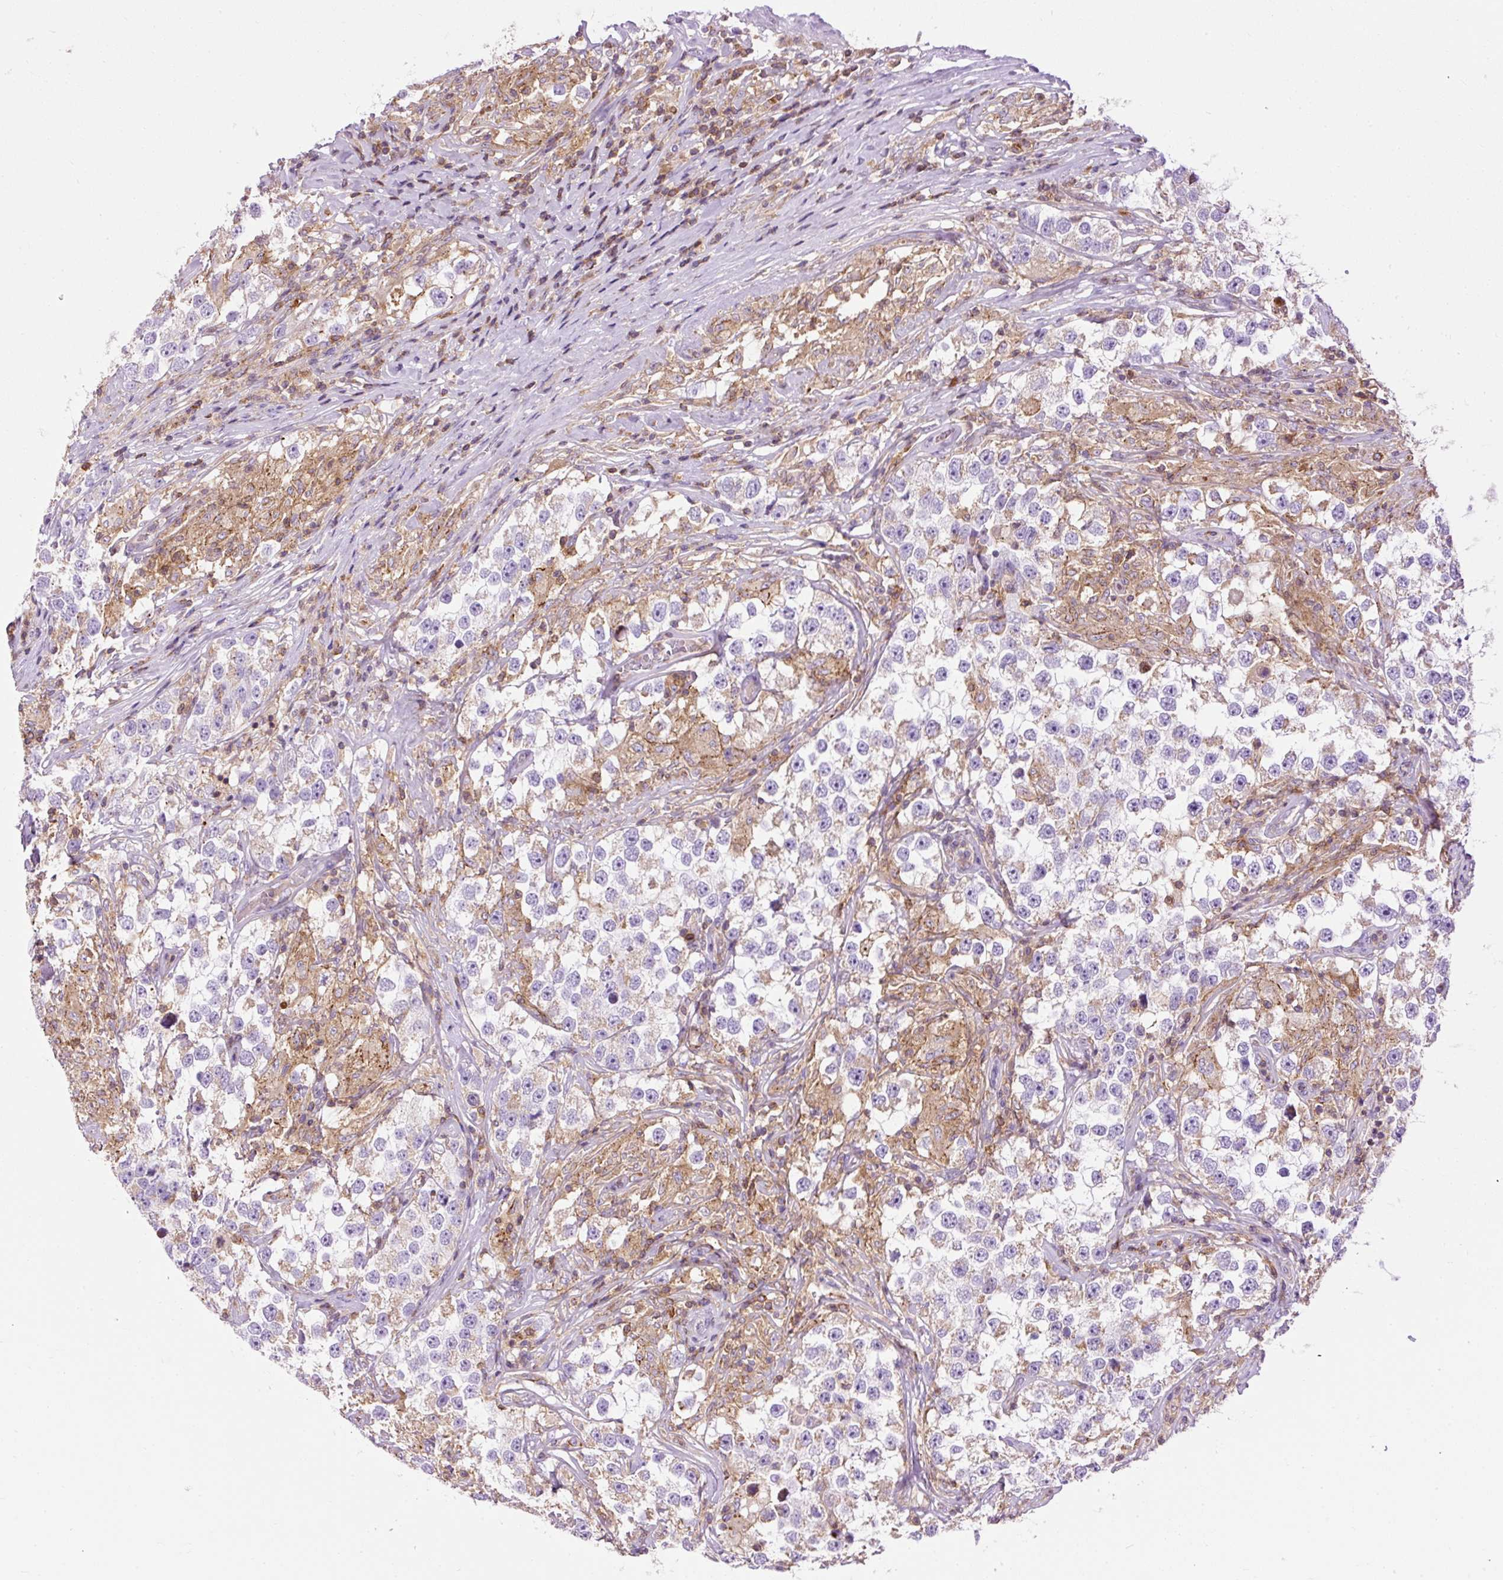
{"staining": {"intensity": "negative", "quantity": "none", "location": "none"}, "tissue": "testis cancer", "cell_type": "Tumor cells", "image_type": "cancer", "snomed": [{"axis": "morphology", "description": "Seminoma, NOS"}, {"axis": "topography", "description": "Testis"}], "caption": "IHC image of neoplastic tissue: testis seminoma stained with DAB (3,3'-diaminobenzidine) reveals no significant protein staining in tumor cells.", "gene": "CD83", "patient": {"sex": "male", "age": 46}}